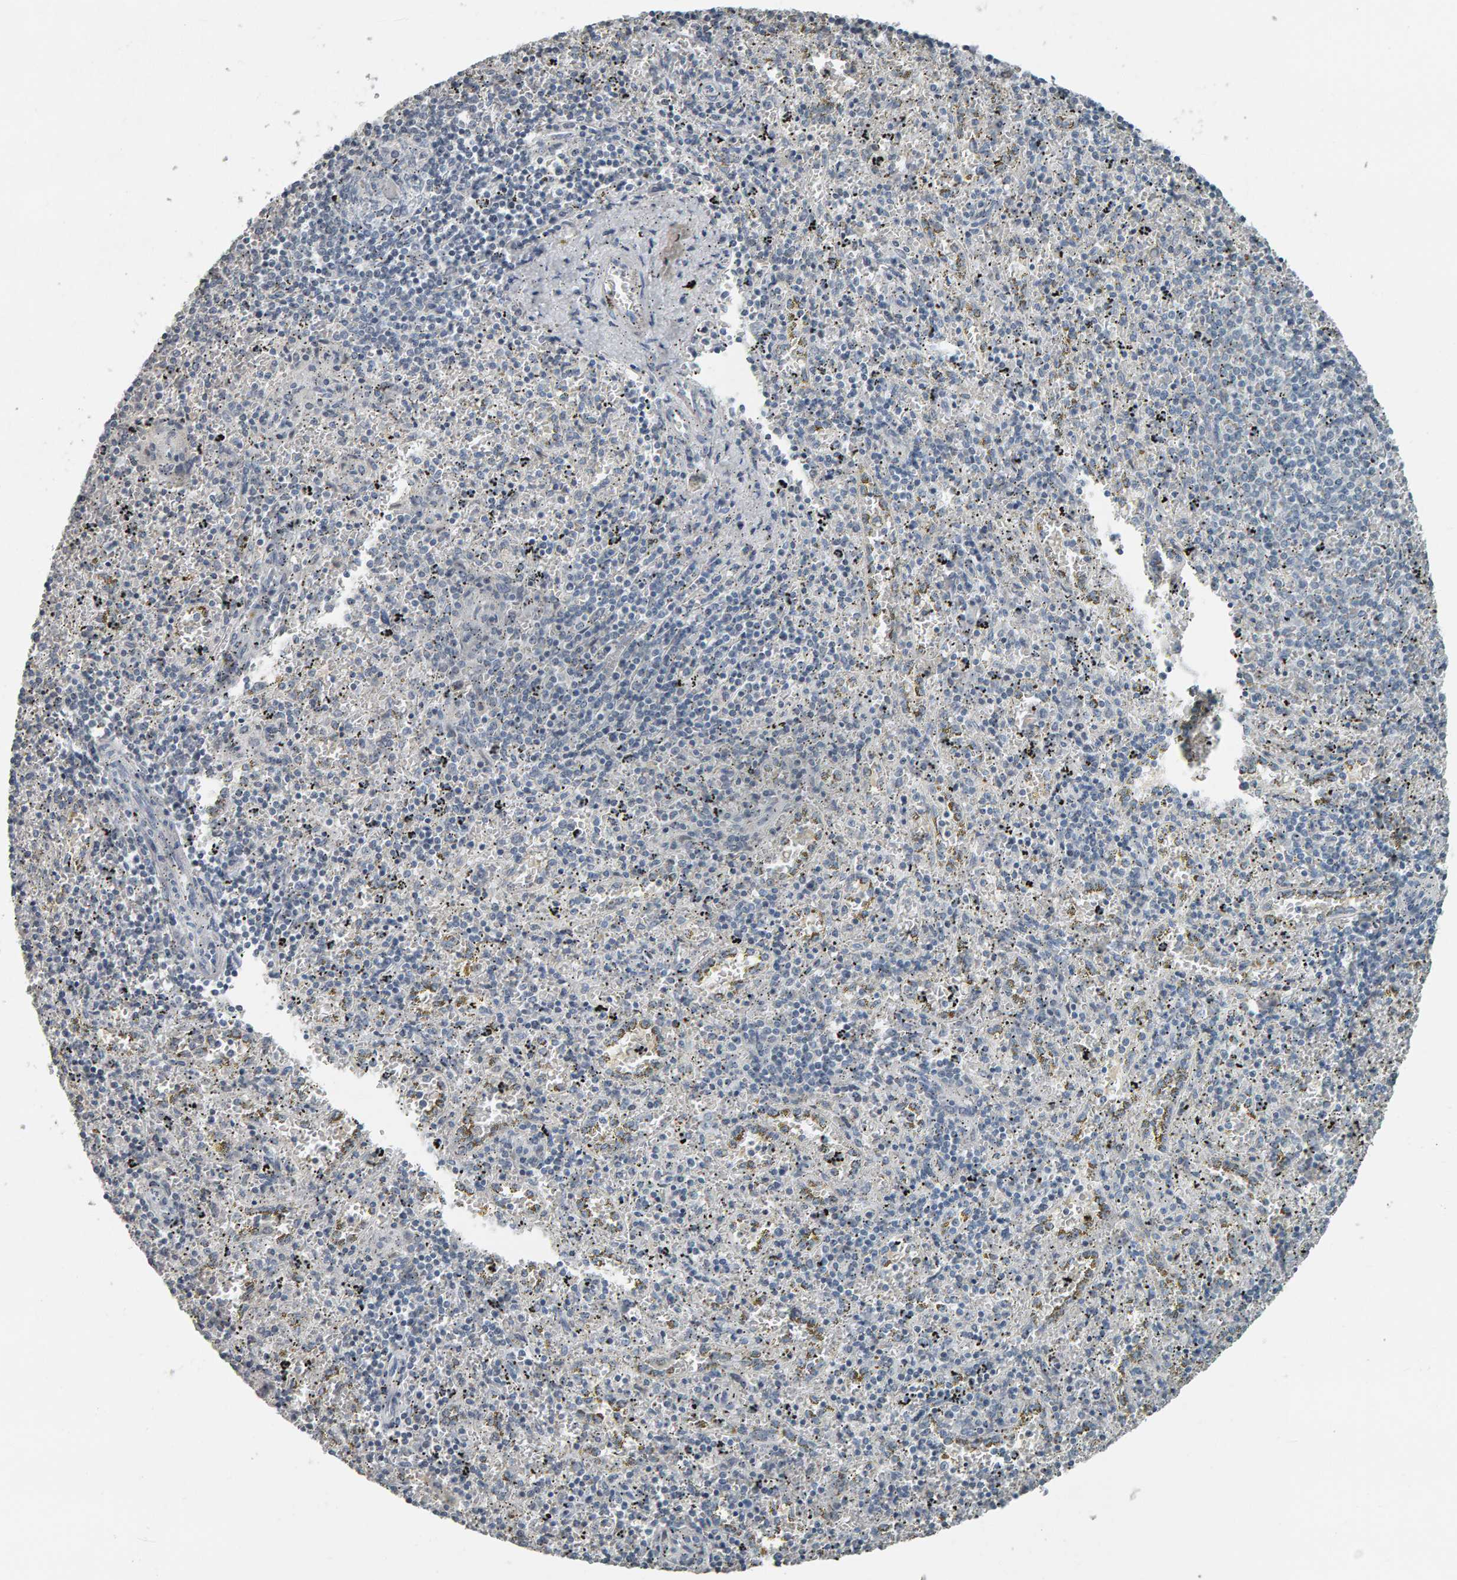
{"staining": {"intensity": "negative", "quantity": "none", "location": "none"}, "tissue": "spleen", "cell_type": "Cells in red pulp", "image_type": "normal", "snomed": [{"axis": "morphology", "description": "Normal tissue, NOS"}, {"axis": "topography", "description": "Spleen"}], "caption": "Immunohistochemistry (IHC) photomicrograph of normal spleen stained for a protein (brown), which exhibits no expression in cells in red pulp.", "gene": "PYY", "patient": {"sex": "male", "age": 11}}